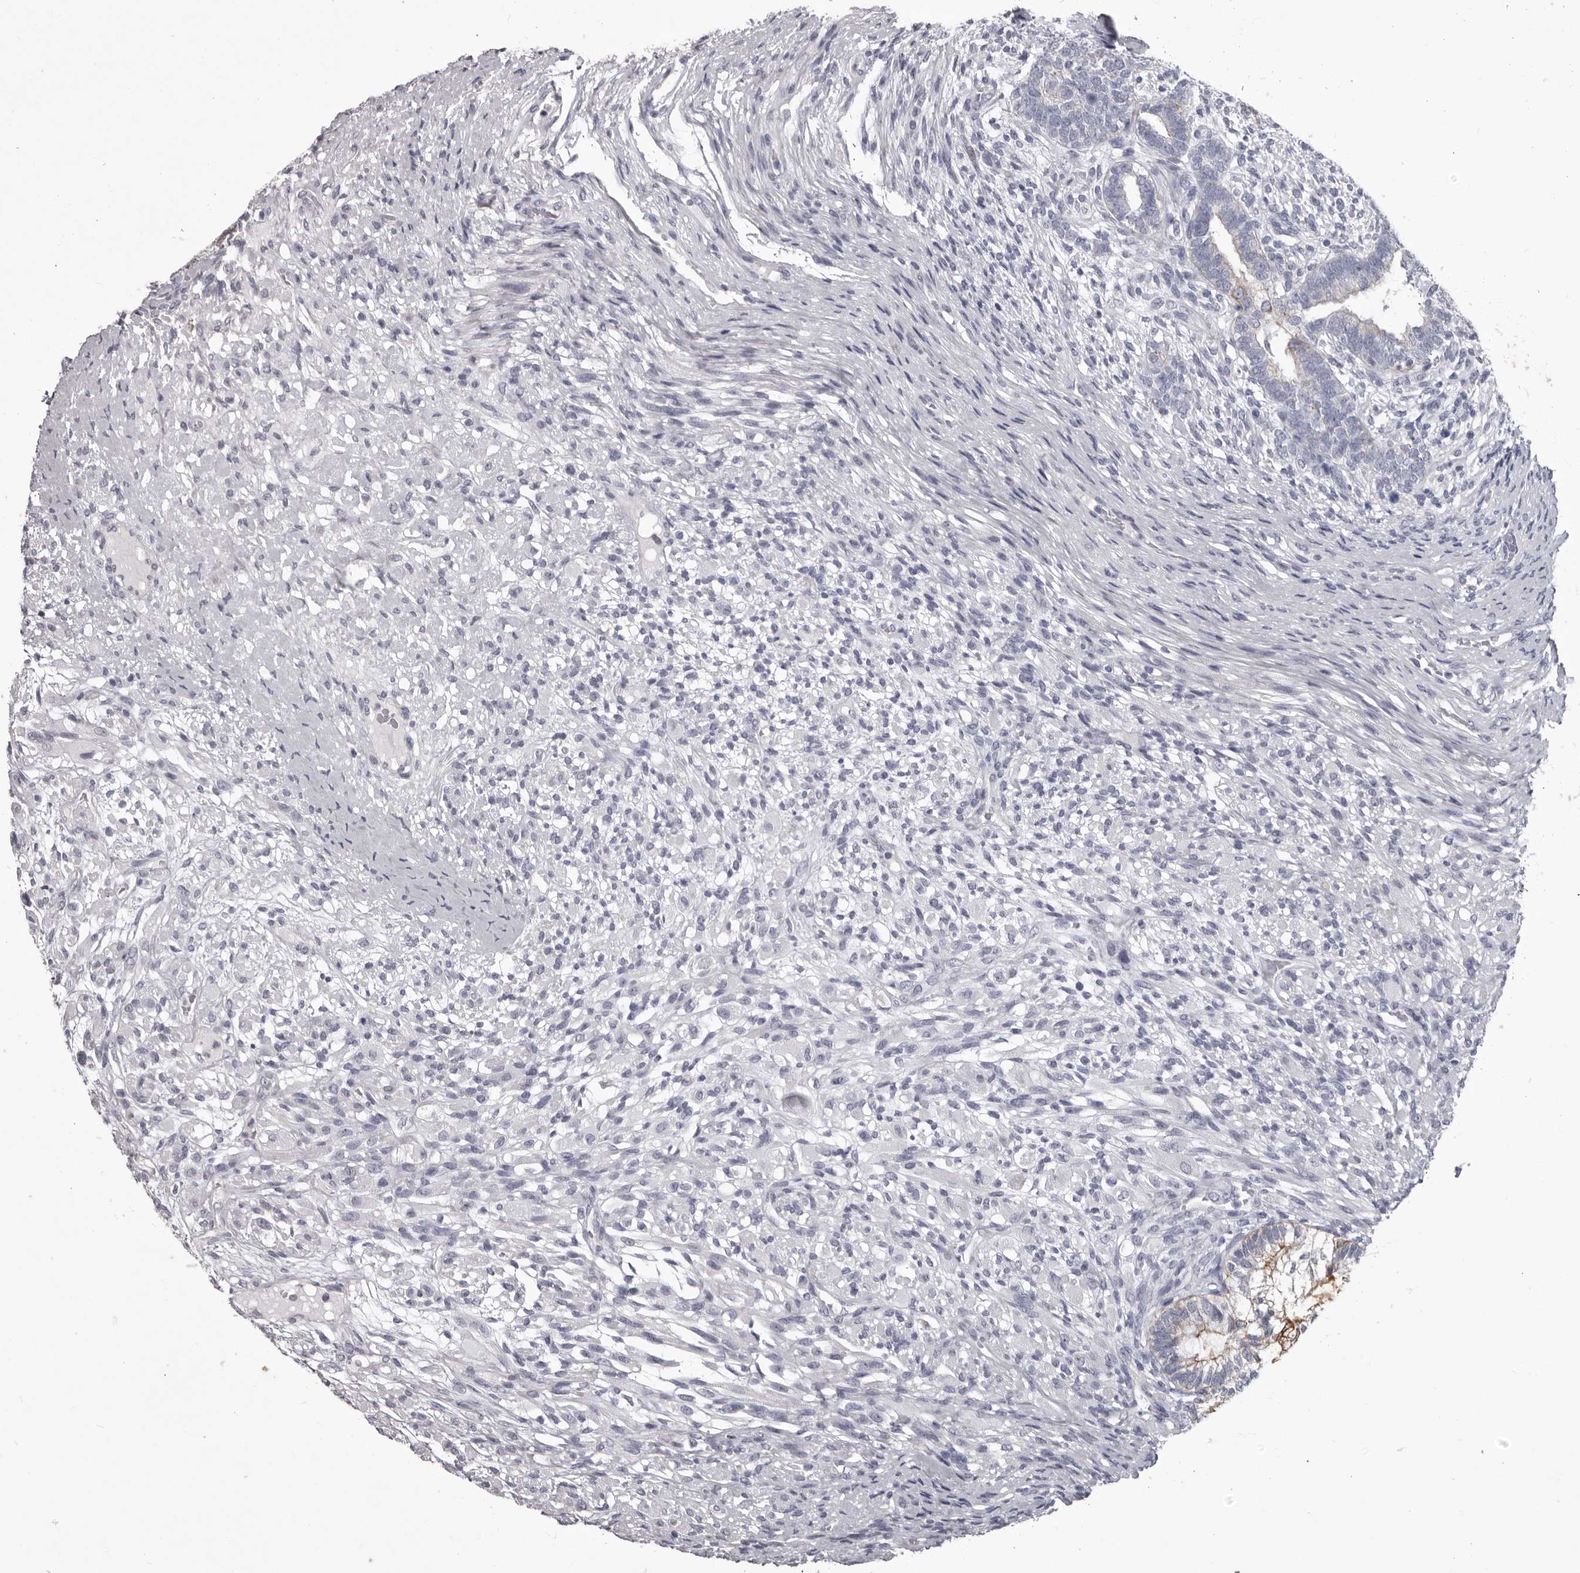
{"staining": {"intensity": "moderate", "quantity": "<25%", "location": "cytoplasmic/membranous"}, "tissue": "testis cancer", "cell_type": "Tumor cells", "image_type": "cancer", "snomed": [{"axis": "morphology", "description": "Seminoma, NOS"}, {"axis": "morphology", "description": "Carcinoma, Embryonal, NOS"}, {"axis": "topography", "description": "Testis"}], "caption": "A micrograph of testis cancer (seminoma) stained for a protein reveals moderate cytoplasmic/membranous brown staining in tumor cells.", "gene": "LPAR6", "patient": {"sex": "male", "age": 28}}